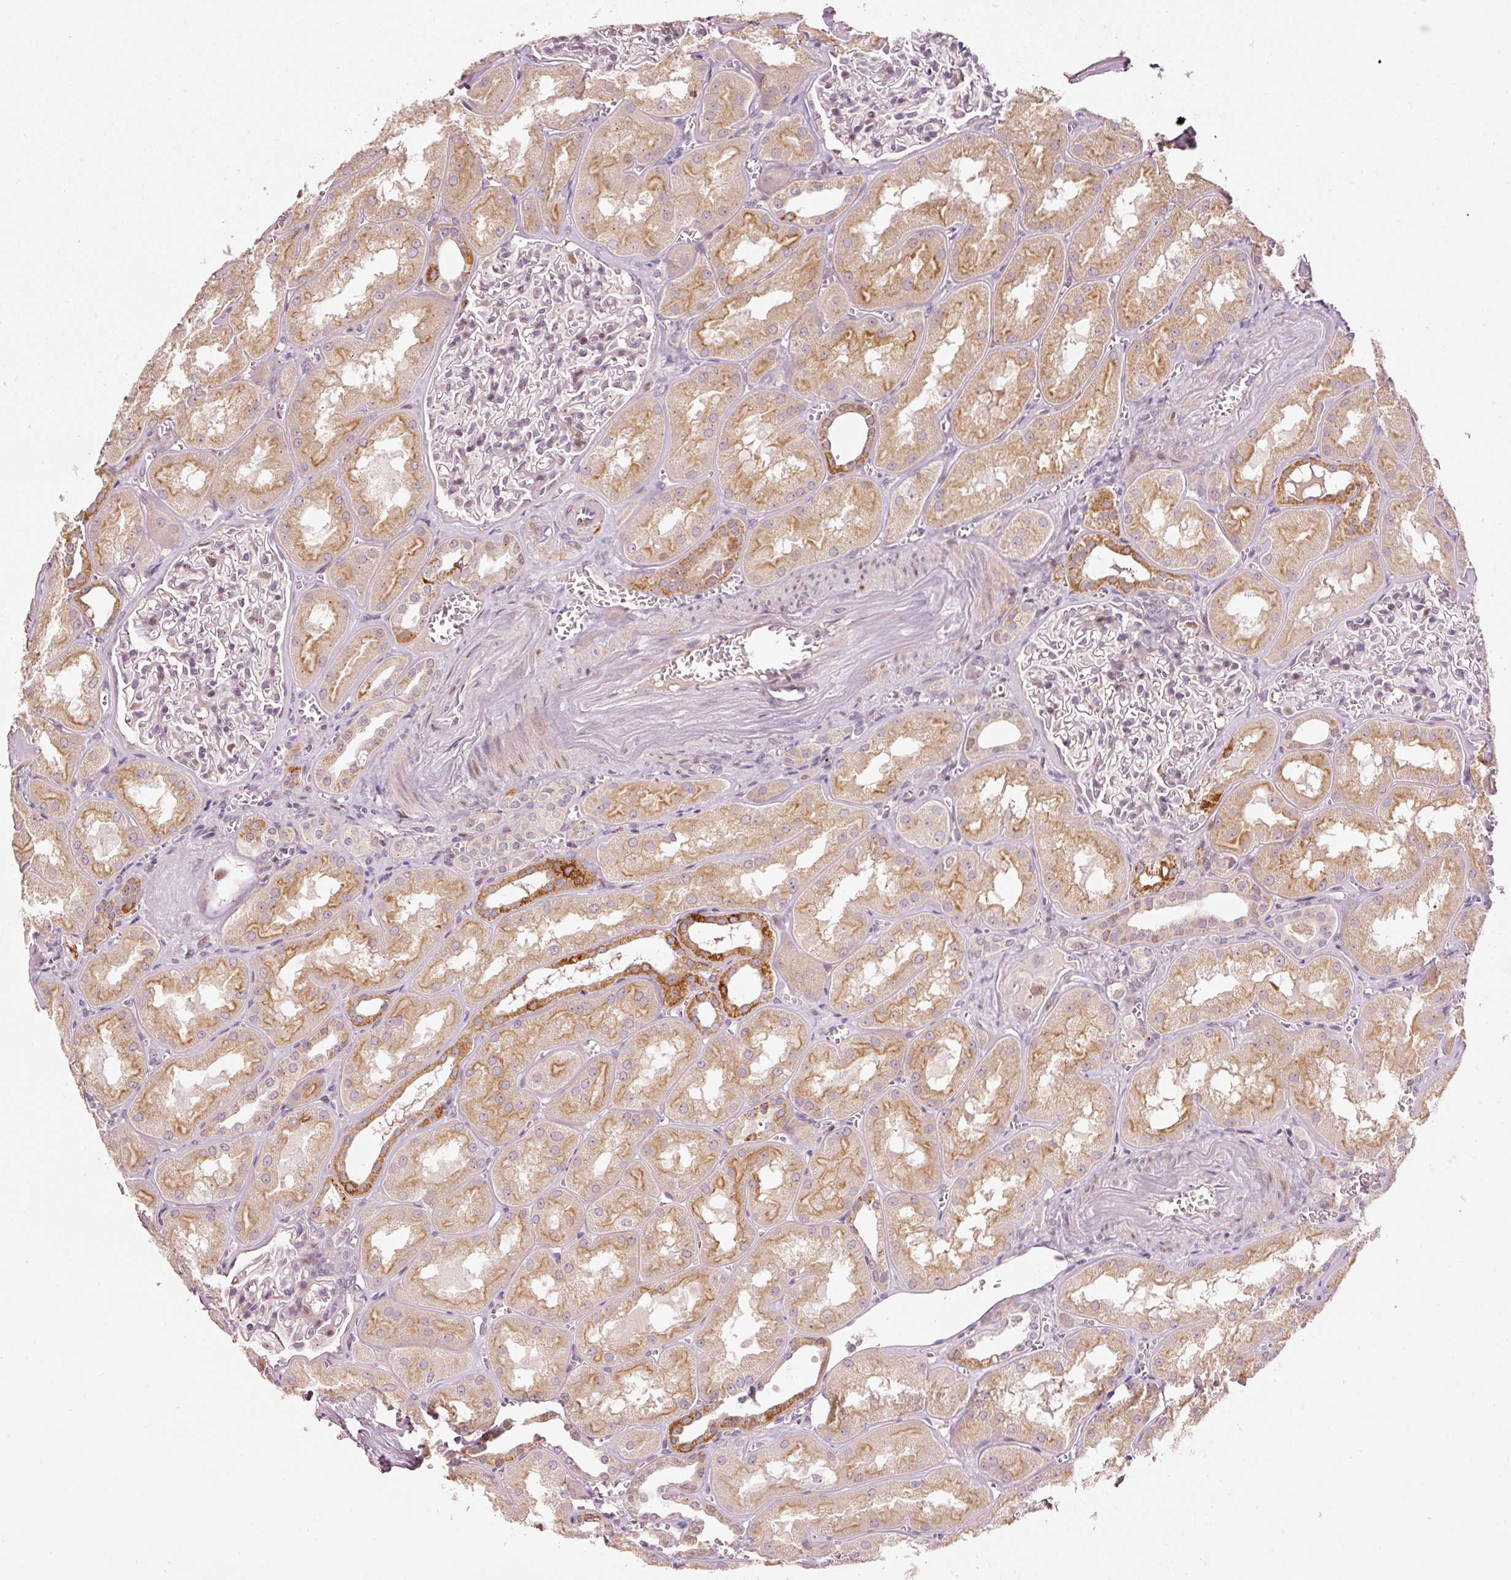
{"staining": {"intensity": "negative", "quantity": "none", "location": "none"}, "tissue": "kidney", "cell_type": "Cells in glomeruli", "image_type": "normal", "snomed": [{"axis": "morphology", "description": "Normal tissue, NOS"}, {"axis": "topography", "description": "Kidney"}], "caption": "Immunohistochemical staining of unremarkable kidney reveals no significant staining in cells in glomeruli. The staining was performed using DAB (3,3'-diaminobenzidine) to visualize the protein expression in brown, while the nuclei were stained in blue with hematoxylin (Magnification: 20x).", "gene": "TOB2", "patient": {"sex": "male", "age": 61}}